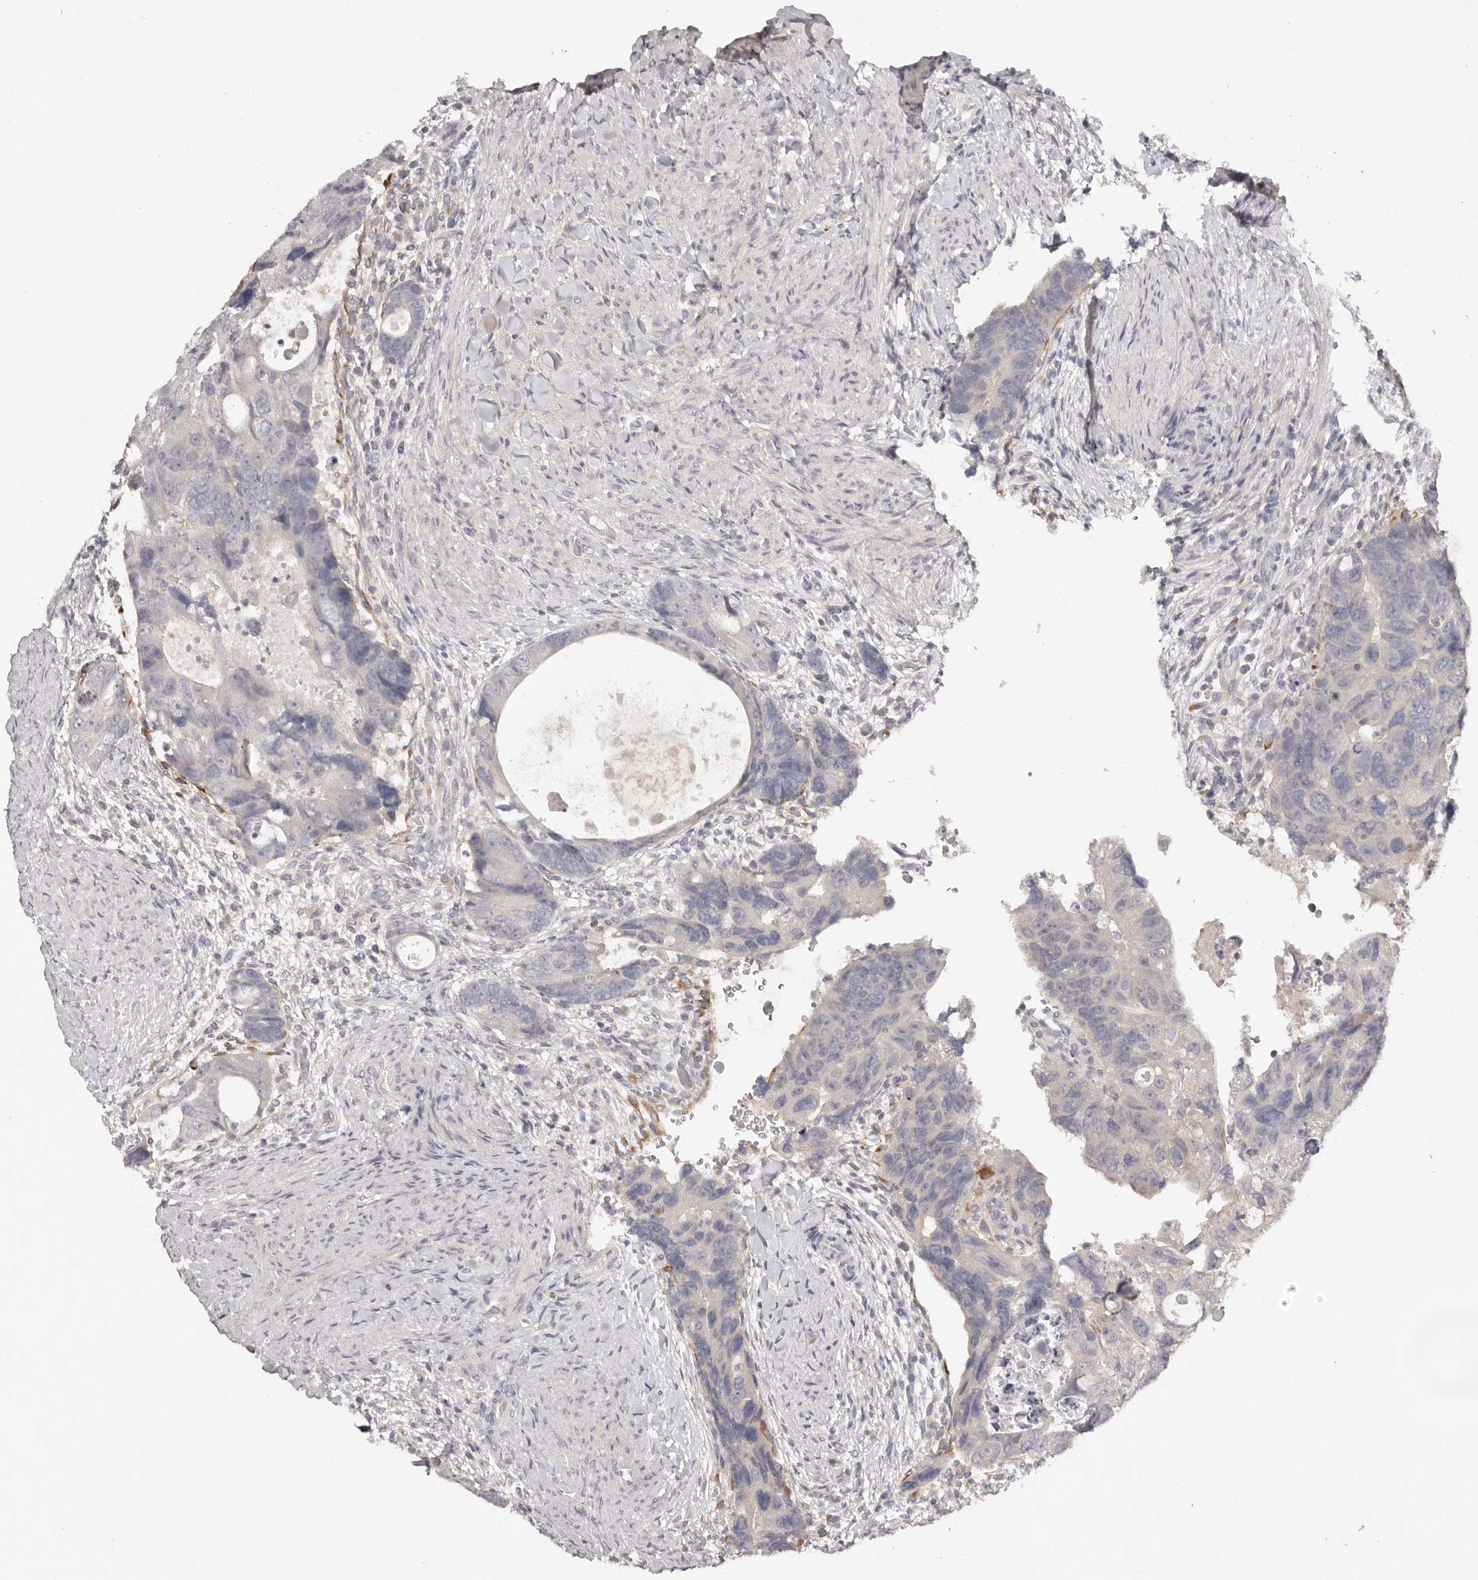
{"staining": {"intensity": "negative", "quantity": "none", "location": "none"}, "tissue": "colorectal cancer", "cell_type": "Tumor cells", "image_type": "cancer", "snomed": [{"axis": "morphology", "description": "Adenocarcinoma, NOS"}, {"axis": "topography", "description": "Rectum"}], "caption": "DAB (3,3'-diaminobenzidine) immunohistochemical staining of human colorectal adenocarcinoma shows no significant staining in tumor cells. (Stains: DAB (3,3'-diaminobenzidine) IHC with hematoxylin counter stain, Microscopy: brightfield microscopy at high magnification).", "gene": "SCUBE2", "patient": {"sex": "male", "age": 59}}